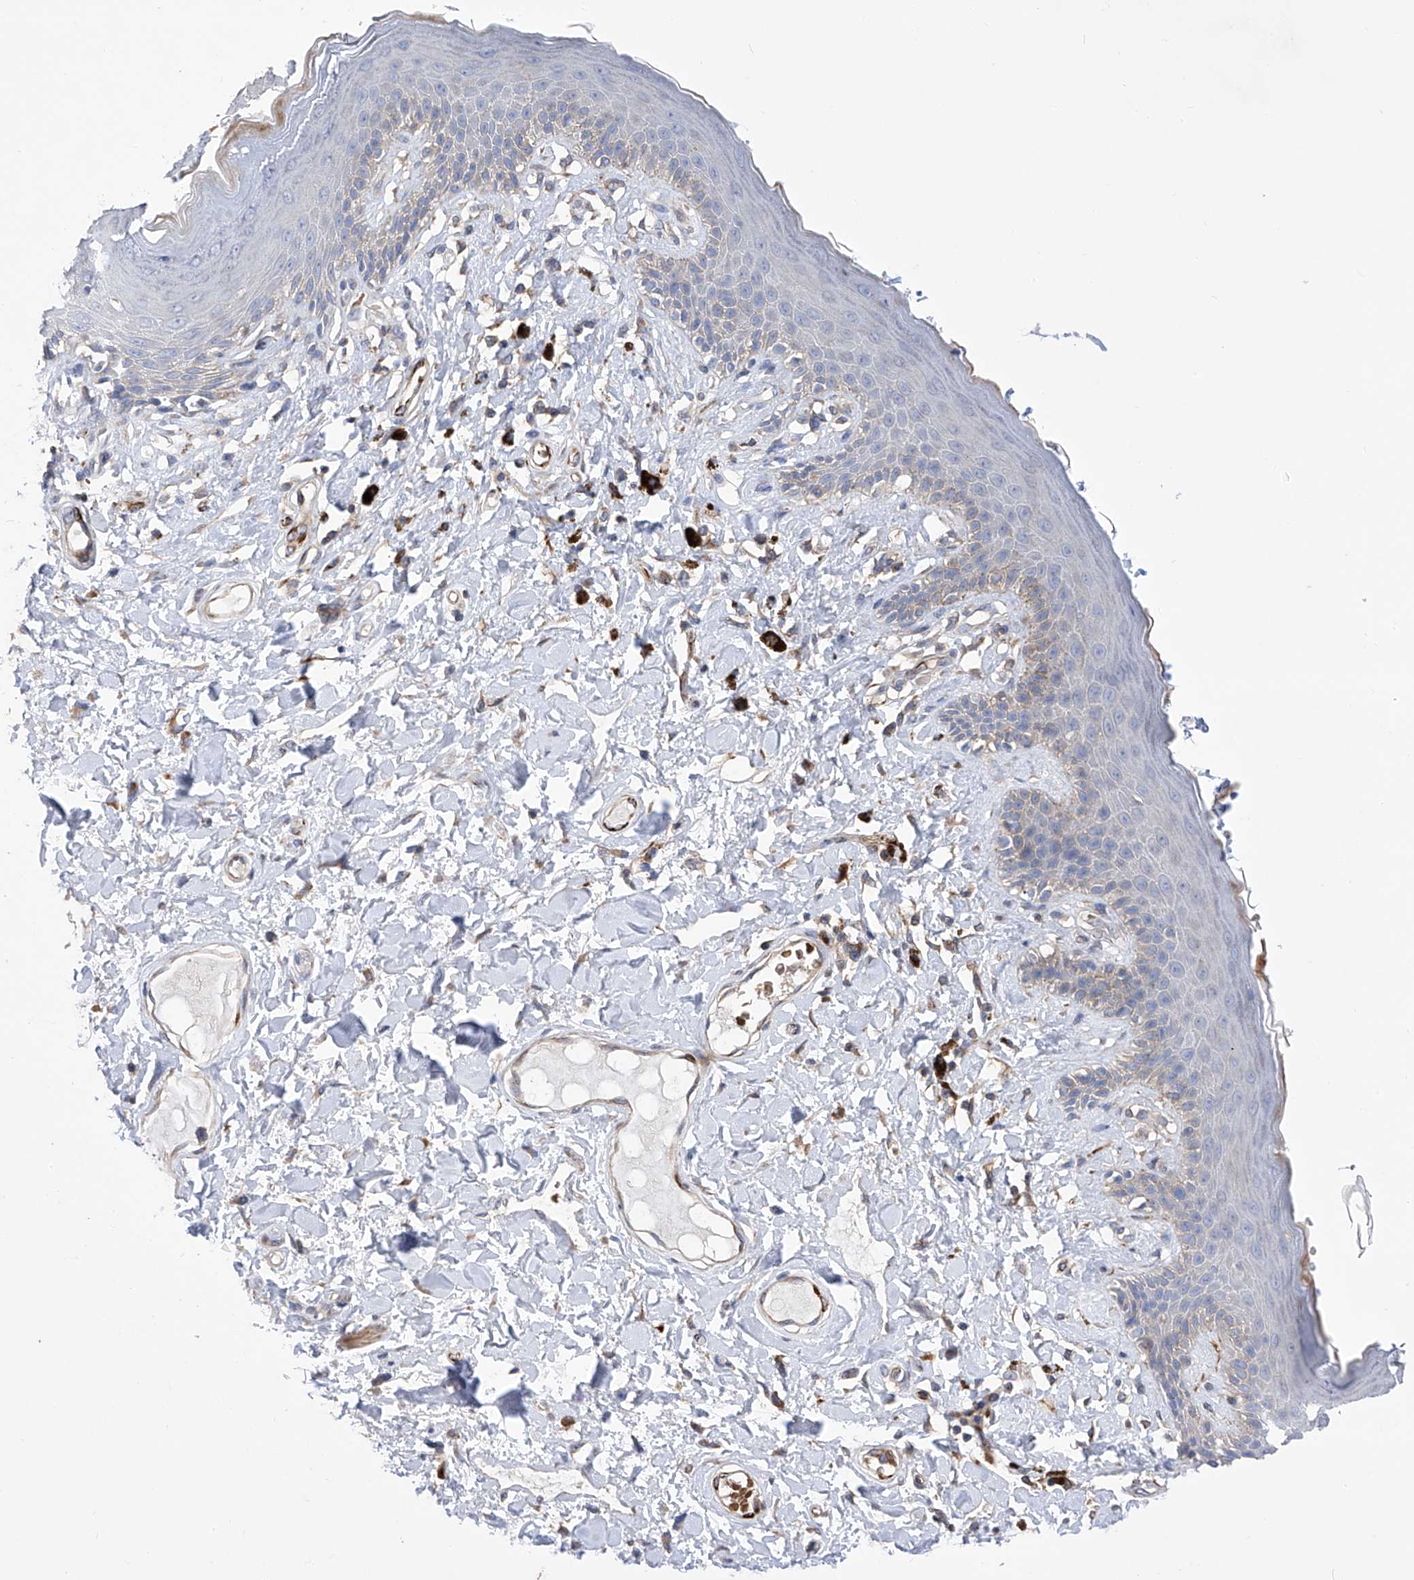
{"staining": {"intensity": "weak", "quantity": "<25%", "location": "cytoplasmic/membranous"}, "tissue": "skin", "cell_type": "Epidermal cells", "image_type": "normal", "snomed": [{"axis": "morphology", "description": "Normal tissue, NOS"}, {"axis": "topography", "description": "Anal"}], "caption": "High power microscopy micrograph of an immunohistochemistry photomicrograph of normal skin, revealing no significant positivity in epidermal cells.", "gene": "NFATC4", "patient": {"sex": "female", "age": 78}}